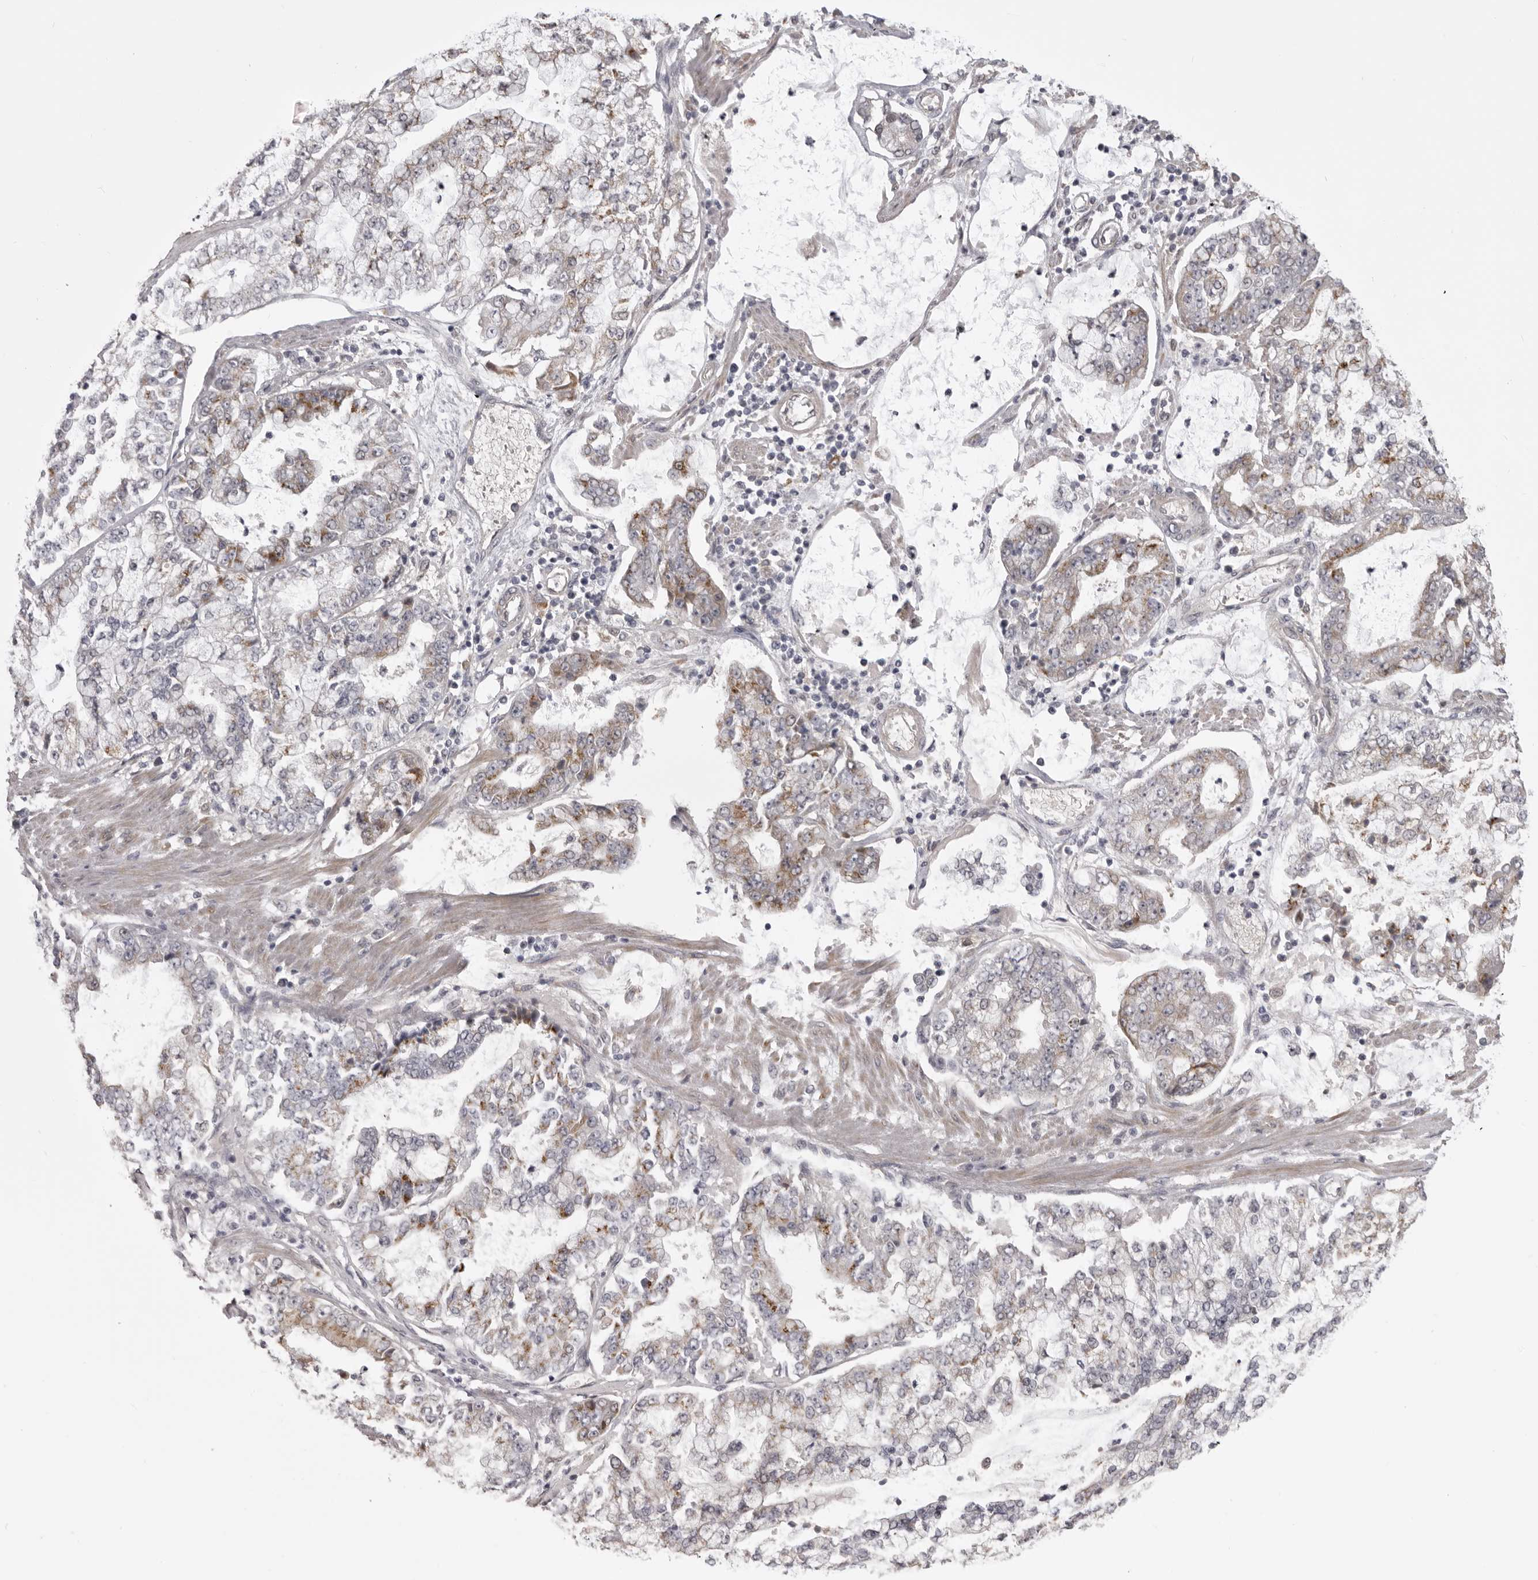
{"staining": {"intensity": "moderate", "quantity": "25%-75%", "location": "cytoplasmic/membranous"}, "tissue": "stomach cancer", "cell_type": "Tumor cells", "image_type": "cancer", "snomed": [{"axis": "morphology", "description": "Adenocarcinoma, NOS"}, {"axis": "topography", "description": "Stomach"}], "caption": "Protein expression analysis of stomach cancer (adenocarcinoma) exhibits moderate cytoplasmic/membranous expression in about 25%-75% of tumor cells. (brown staining indicates protein expression, while blue staining denotes nuclei).", "gene": "NCEH1", "patient": {"sex": "male", "age": 76}}